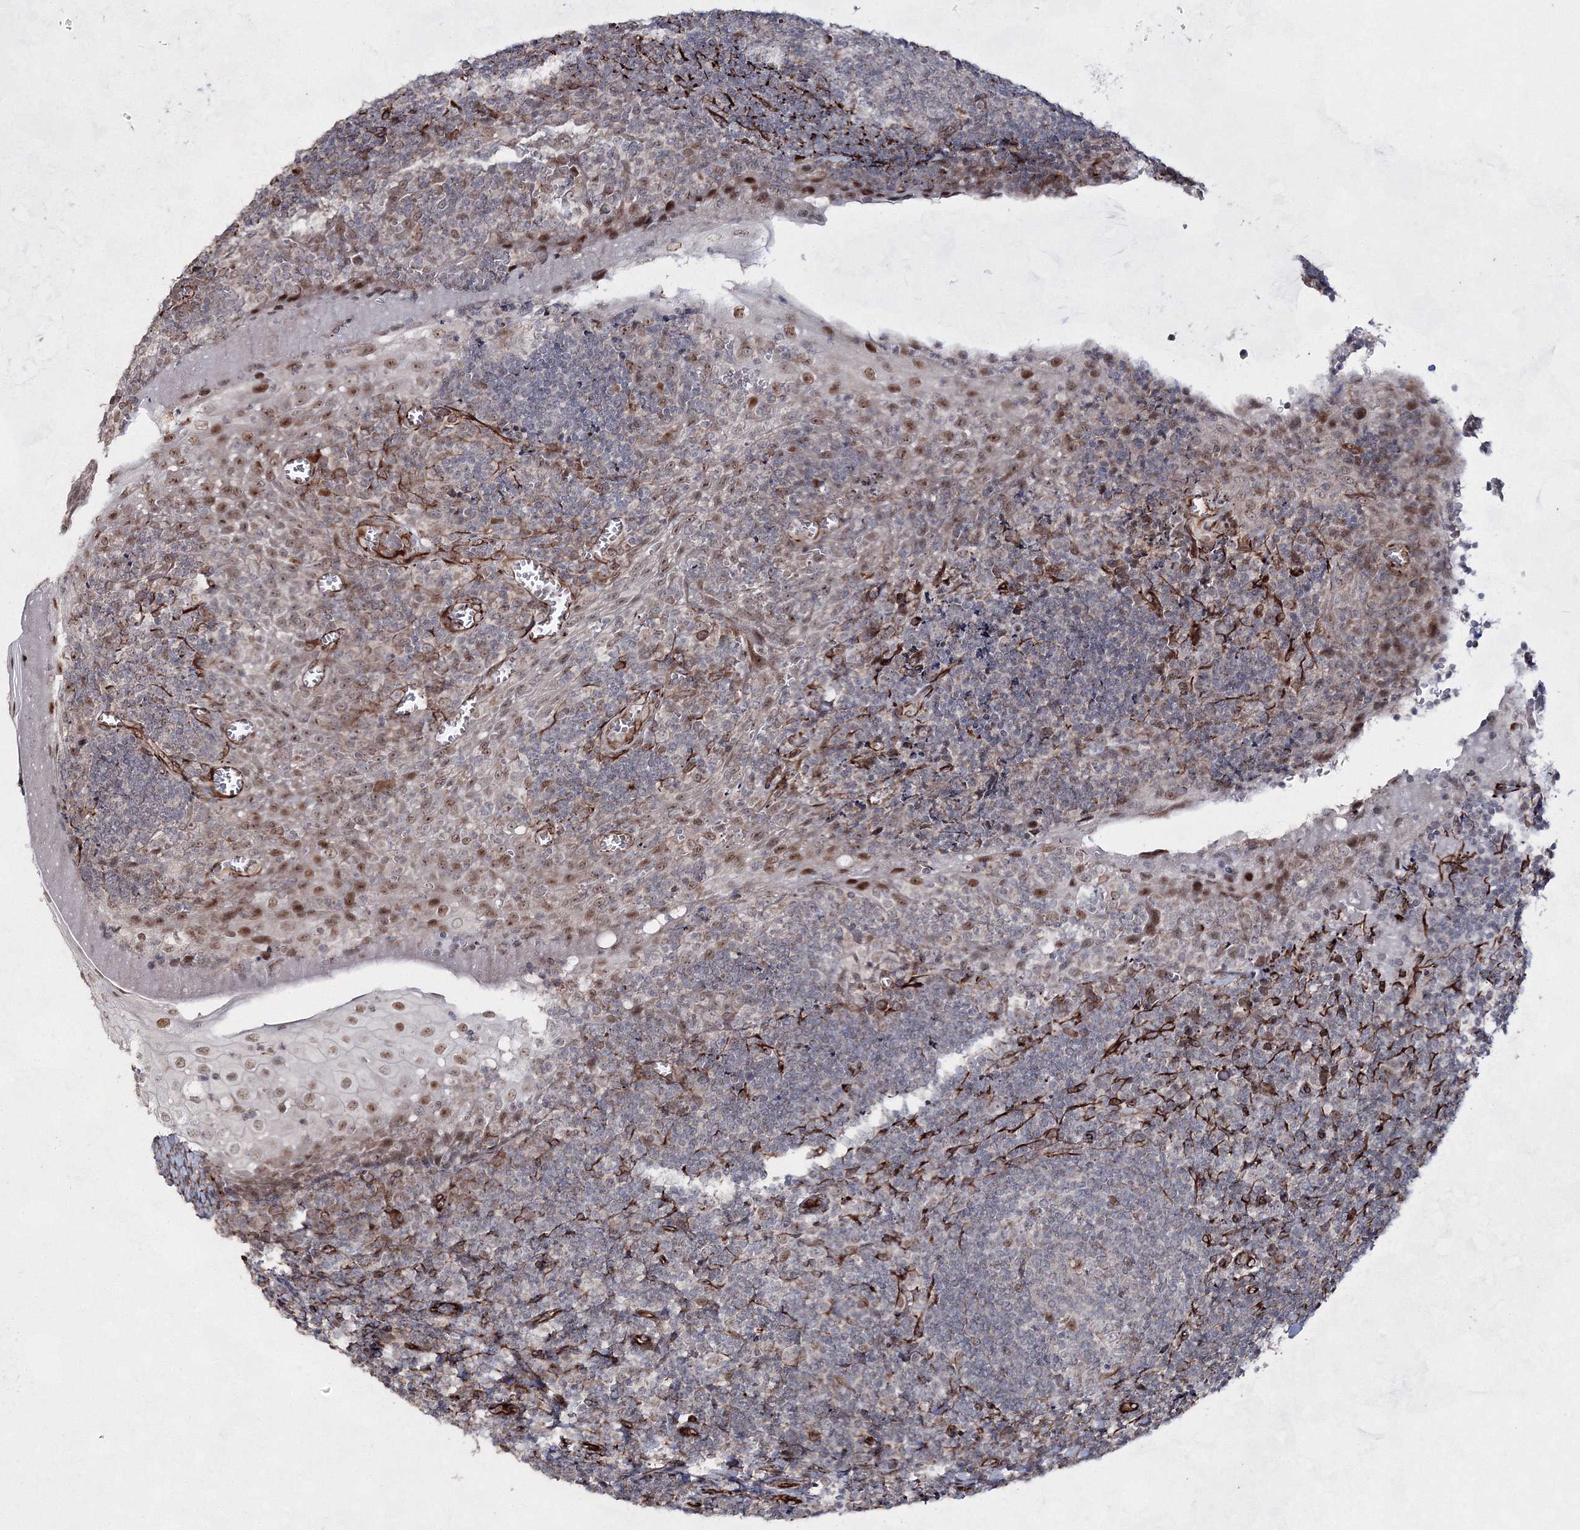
{"staining": {"intensity": "moderate", "quantity": "<25%", "location": "nuclear"}, "tissue": "tonsil", "cell_type": "Germinal center cells", "image_type": "normal", "snomed": [{"axis": "morphology", "description": "Normal tissue, NOS"}, {"axis": "topography", "description": "Tonsil"}], "caption": "Moderate nuclear expression is present in approximately <25% of germinal center cells in unremarkable tonsil. Nuclei are stained in blue.", "gene": "SNIP1", "patient": {"sex": "male", "age": 37}}